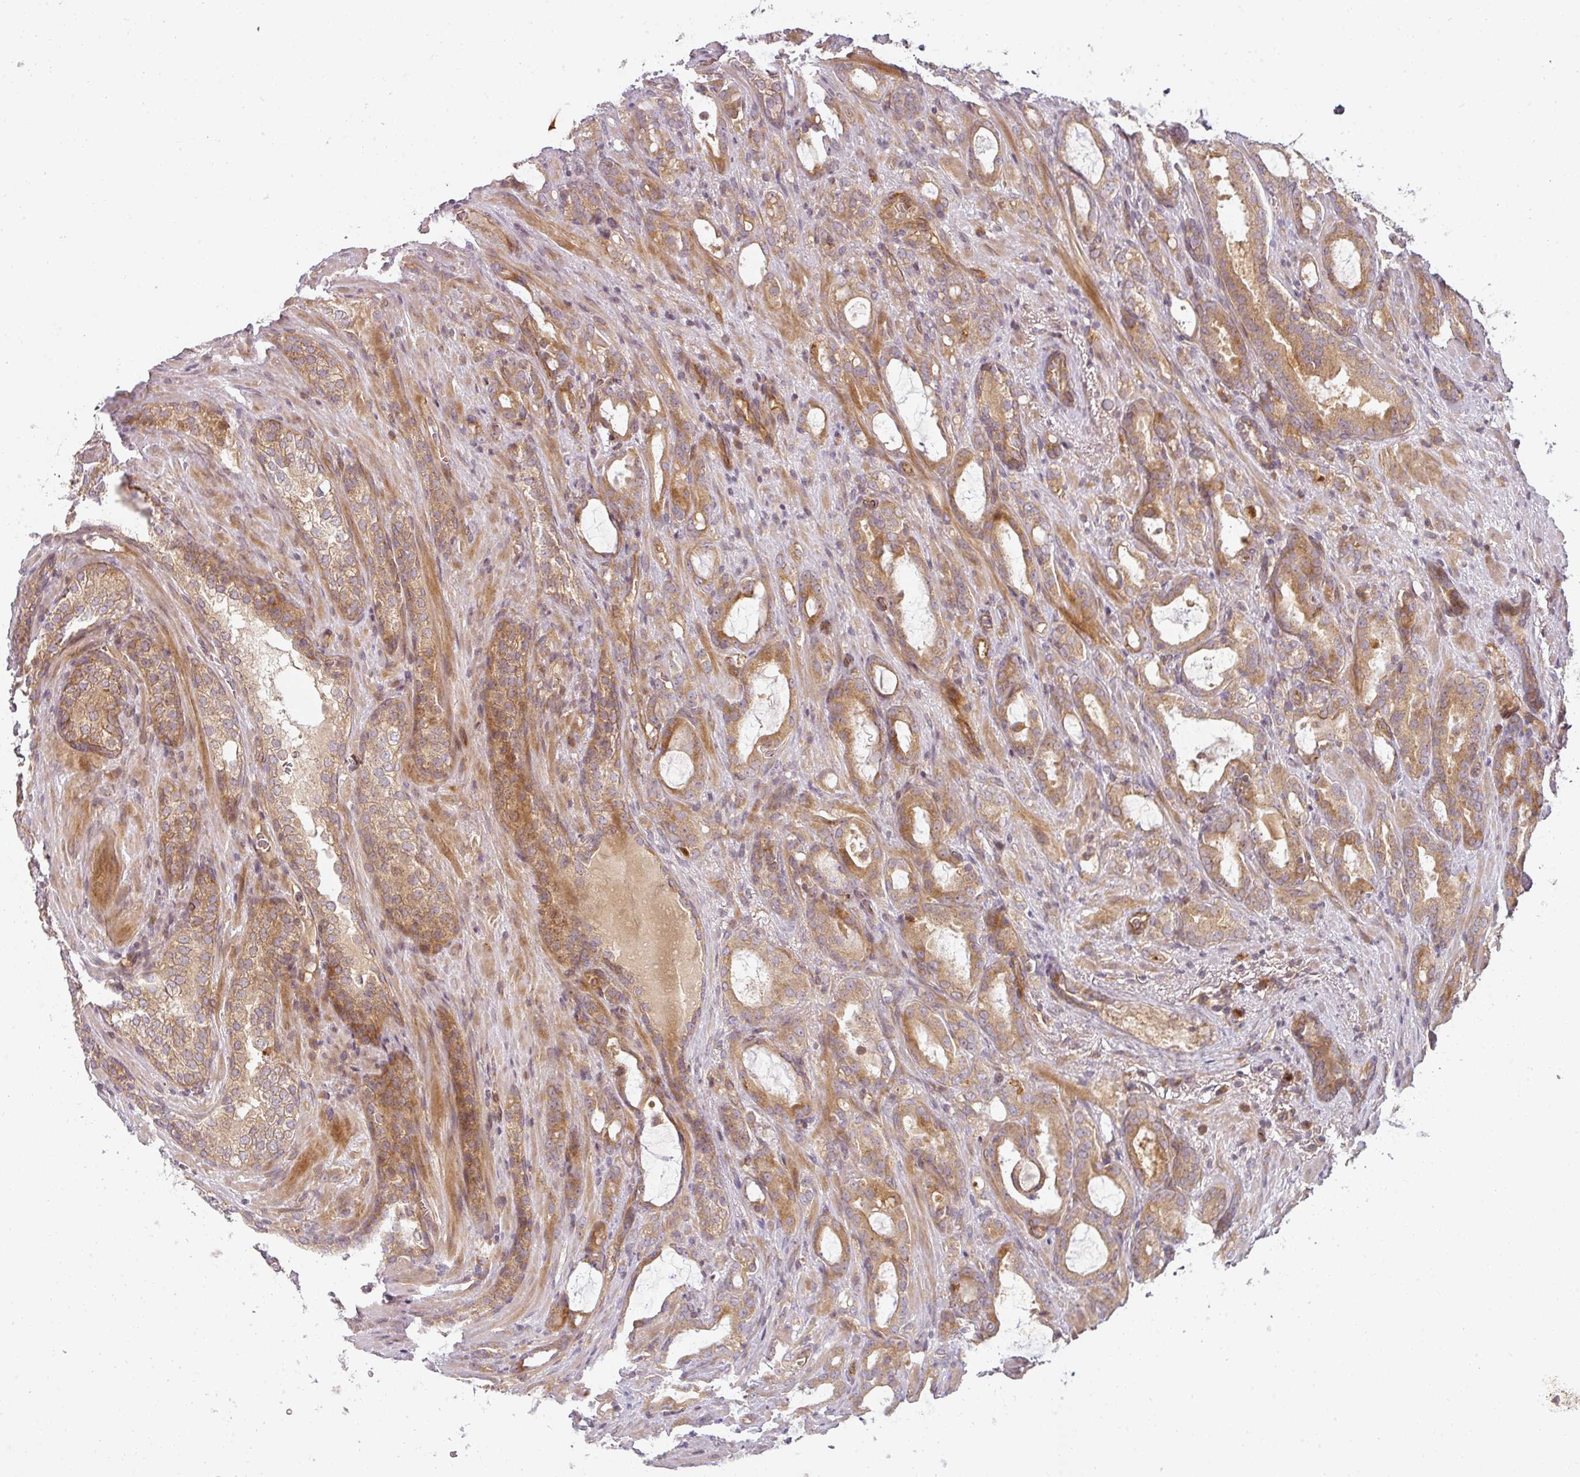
{"staining": {"intensity": "moderate", "quantity": ">75%", "location": "cytoplasmic/membranous"}, "tissue": "prostate cancer", "cell_type": "Tumor cells", "image_type": "cancer", "snomed": [{"axis": "morphology", "description": "Adenocarcinoma, High grade"}, {"axis": "topography", "description": "Prostate"}], "caption": "Immunohistochemical staining of prostate cancer reveals moderate cytoplasmic/membranous protein staining in about >75% of tumor cells. The protein is stained brown, and the nuclei are stained in blue (DAB (3,3'-diaminobenzidine) IHC with brightfield microscopy, high magnification).", "gene": "CNOT1", "patient": {"sex": "male", "age": 72}}